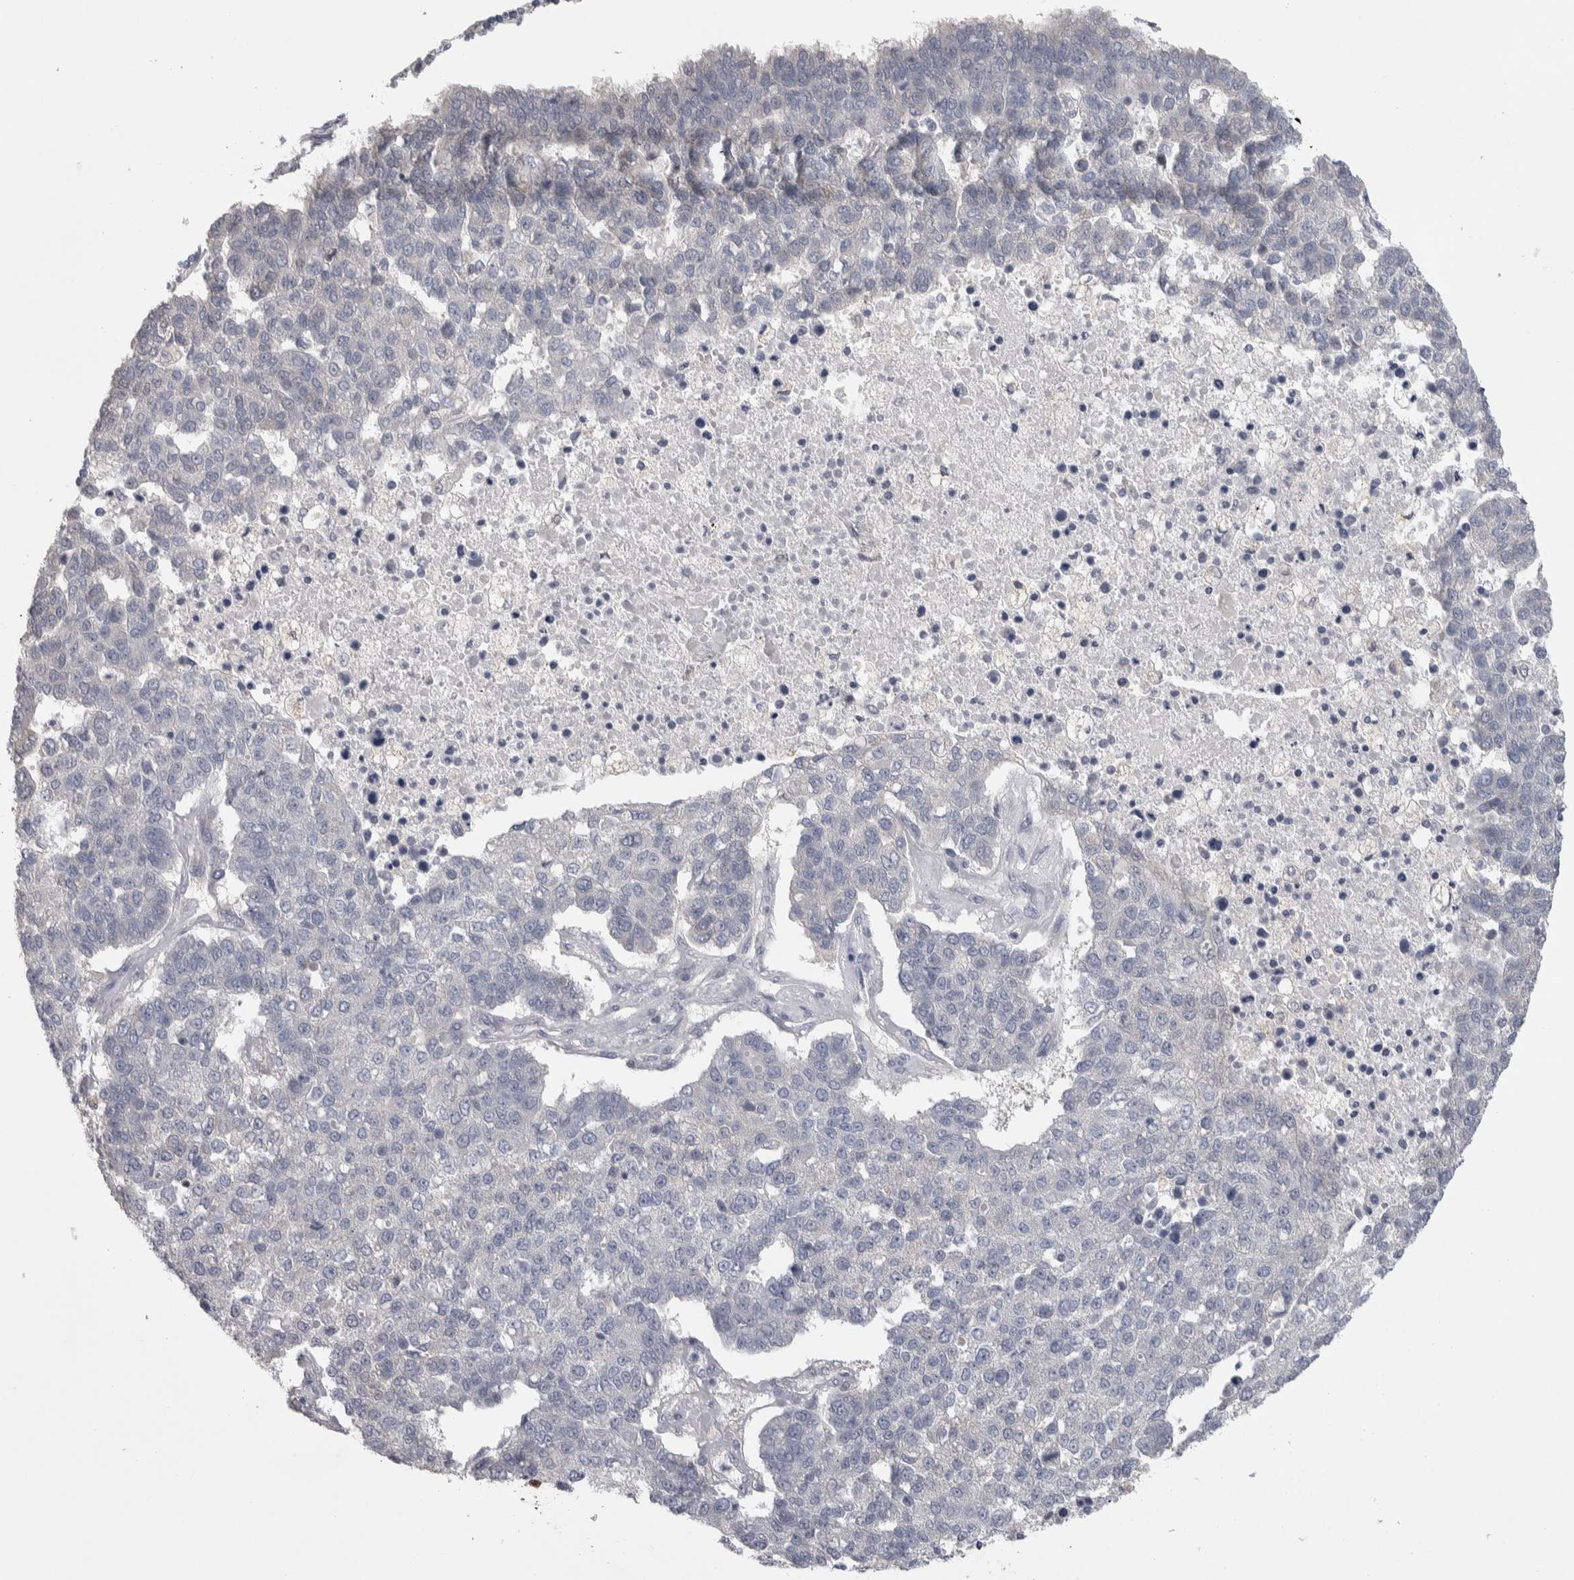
{"staining": {"intensity": "negative", "quantity": "none", "location": "none"}, "tissue": "pancreatic cancer", "cell_type": "Tumor cells", "image_type": "cancer", "snomed": [{"axis": "morphology", "description": "Adenocarcinoma, NOS"}, {"axis": "topography", "description": "Pancreas"}], "caption": "Pancreatic adenocarcinoma was stained to show a protein in brown. There is no significant expression in tumor cells.", "gene": "NFKB2", "patient": {"sex": "female", "age": 61}}